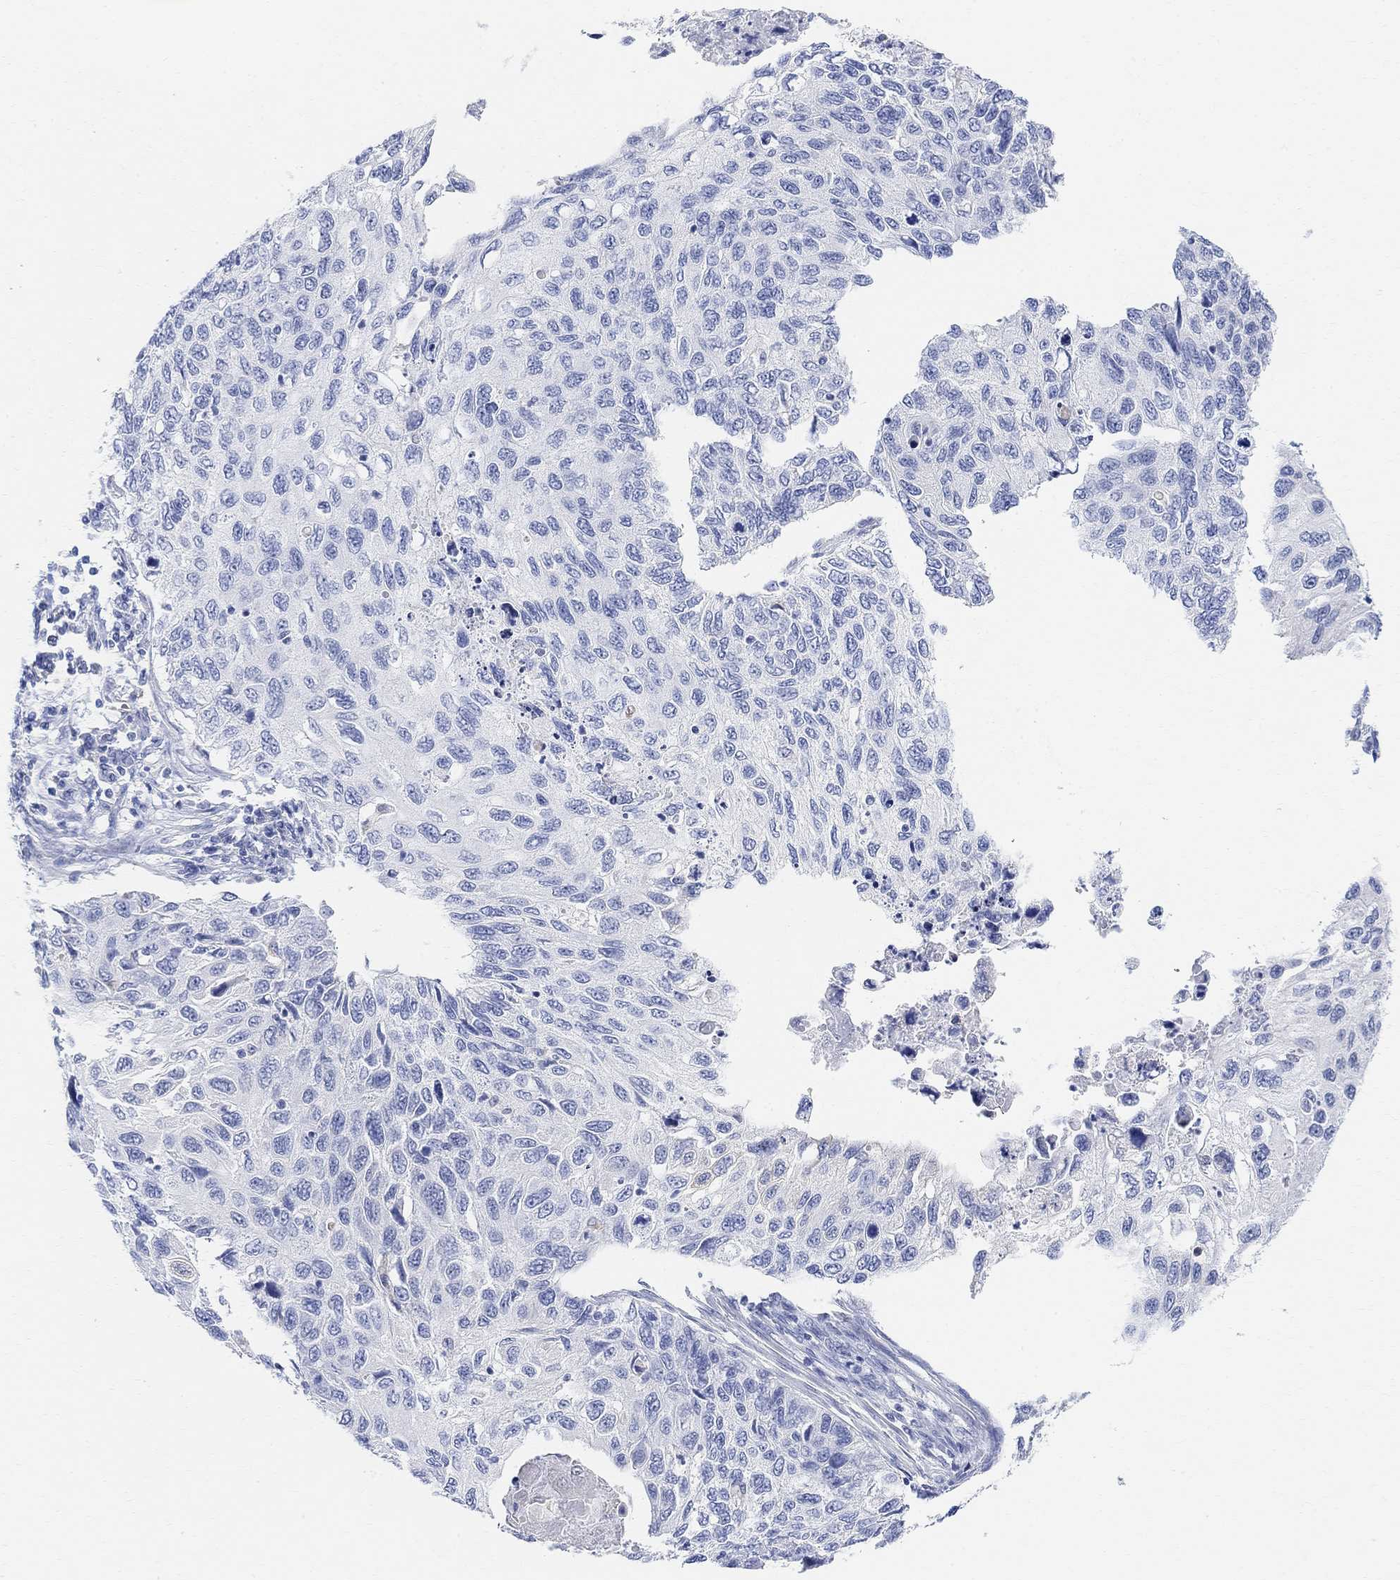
{"staining": {"intensity": "negative", "quantity": "none", "location": "none"}, "tissue": "cervical cancer", "cell_type": "Tumor cells", "image_type": "cancer", "snomed": [{"axis": "morphology", "description": "Squamous cell carcinoma, NOS"}, {"axis": "topography", "description": "Cervix"}], "caption": "Squamous cell carcinoma (cervical) was stained to show a protein in brown. There is no significant staining in tumor cells. Brightfield microscopy of immunohistochemistry stained with DAB (brown) and hematoxylin (blue), captured at high magnification.", "gene": "RETNLB", "patient": {"sex": "female", "age": 70}}